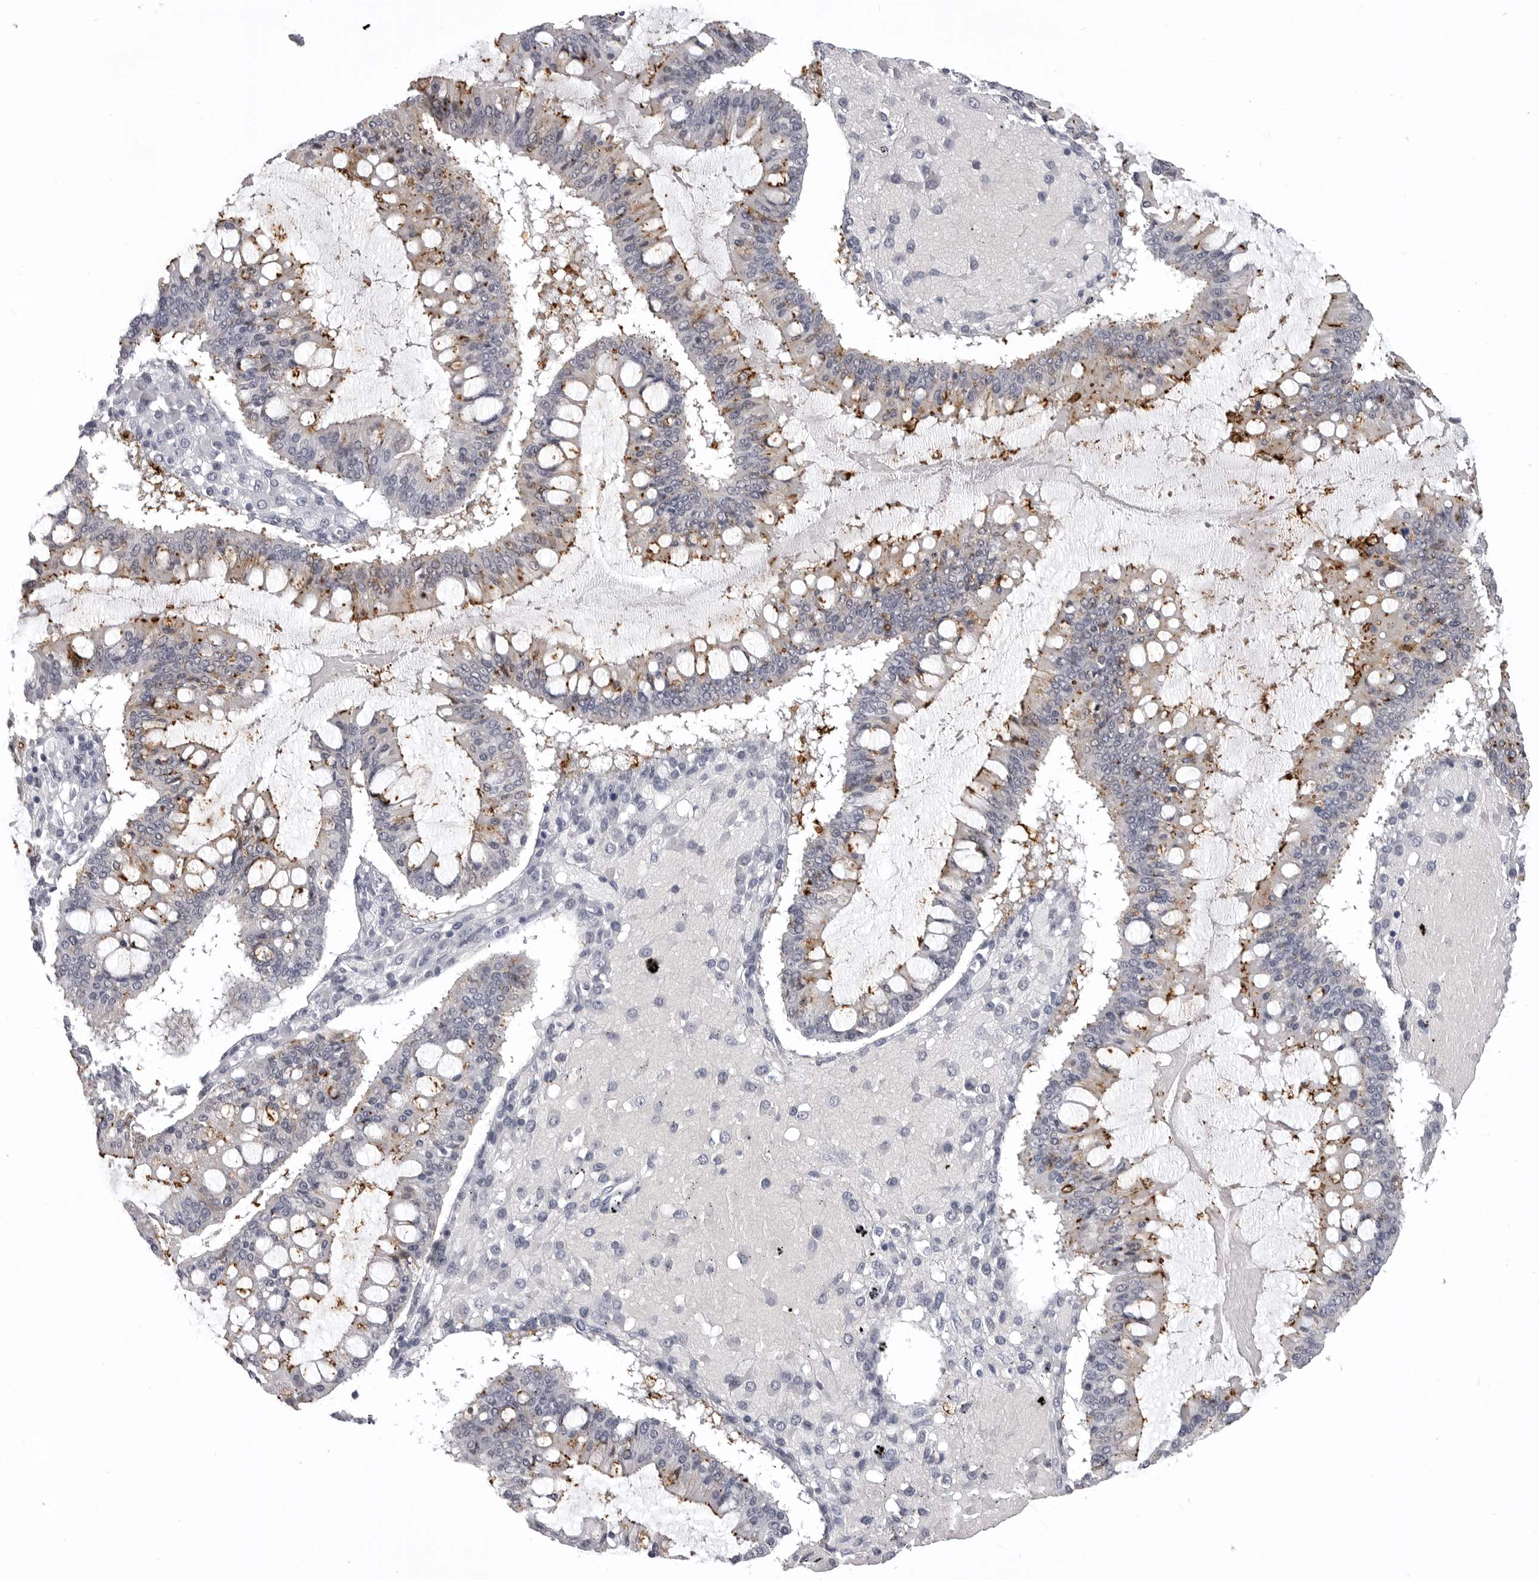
{"staining": {"intensity": "moderate", "quantity": "25%-75%", "location": "cytoplasmic/membranous"}, "tissue": "ovarian cancer", "cell_type": "Tumor cells", "image_type": "cancer", "snomed": [{"axis": "morphology", "description": "Cystadenocarcinoma, mucinous, NOS"}, {"axis": "topography", "description": "Ovary"}], "caption": "This is an image of IHC staining of mucinous cystadenocarcinoma (ovarian), which shows moderate positivity in the cytoplasmic/membranous of tumor cells.", "gene": "LGALS4", "patient": {"sex": "female", "age": 73}}